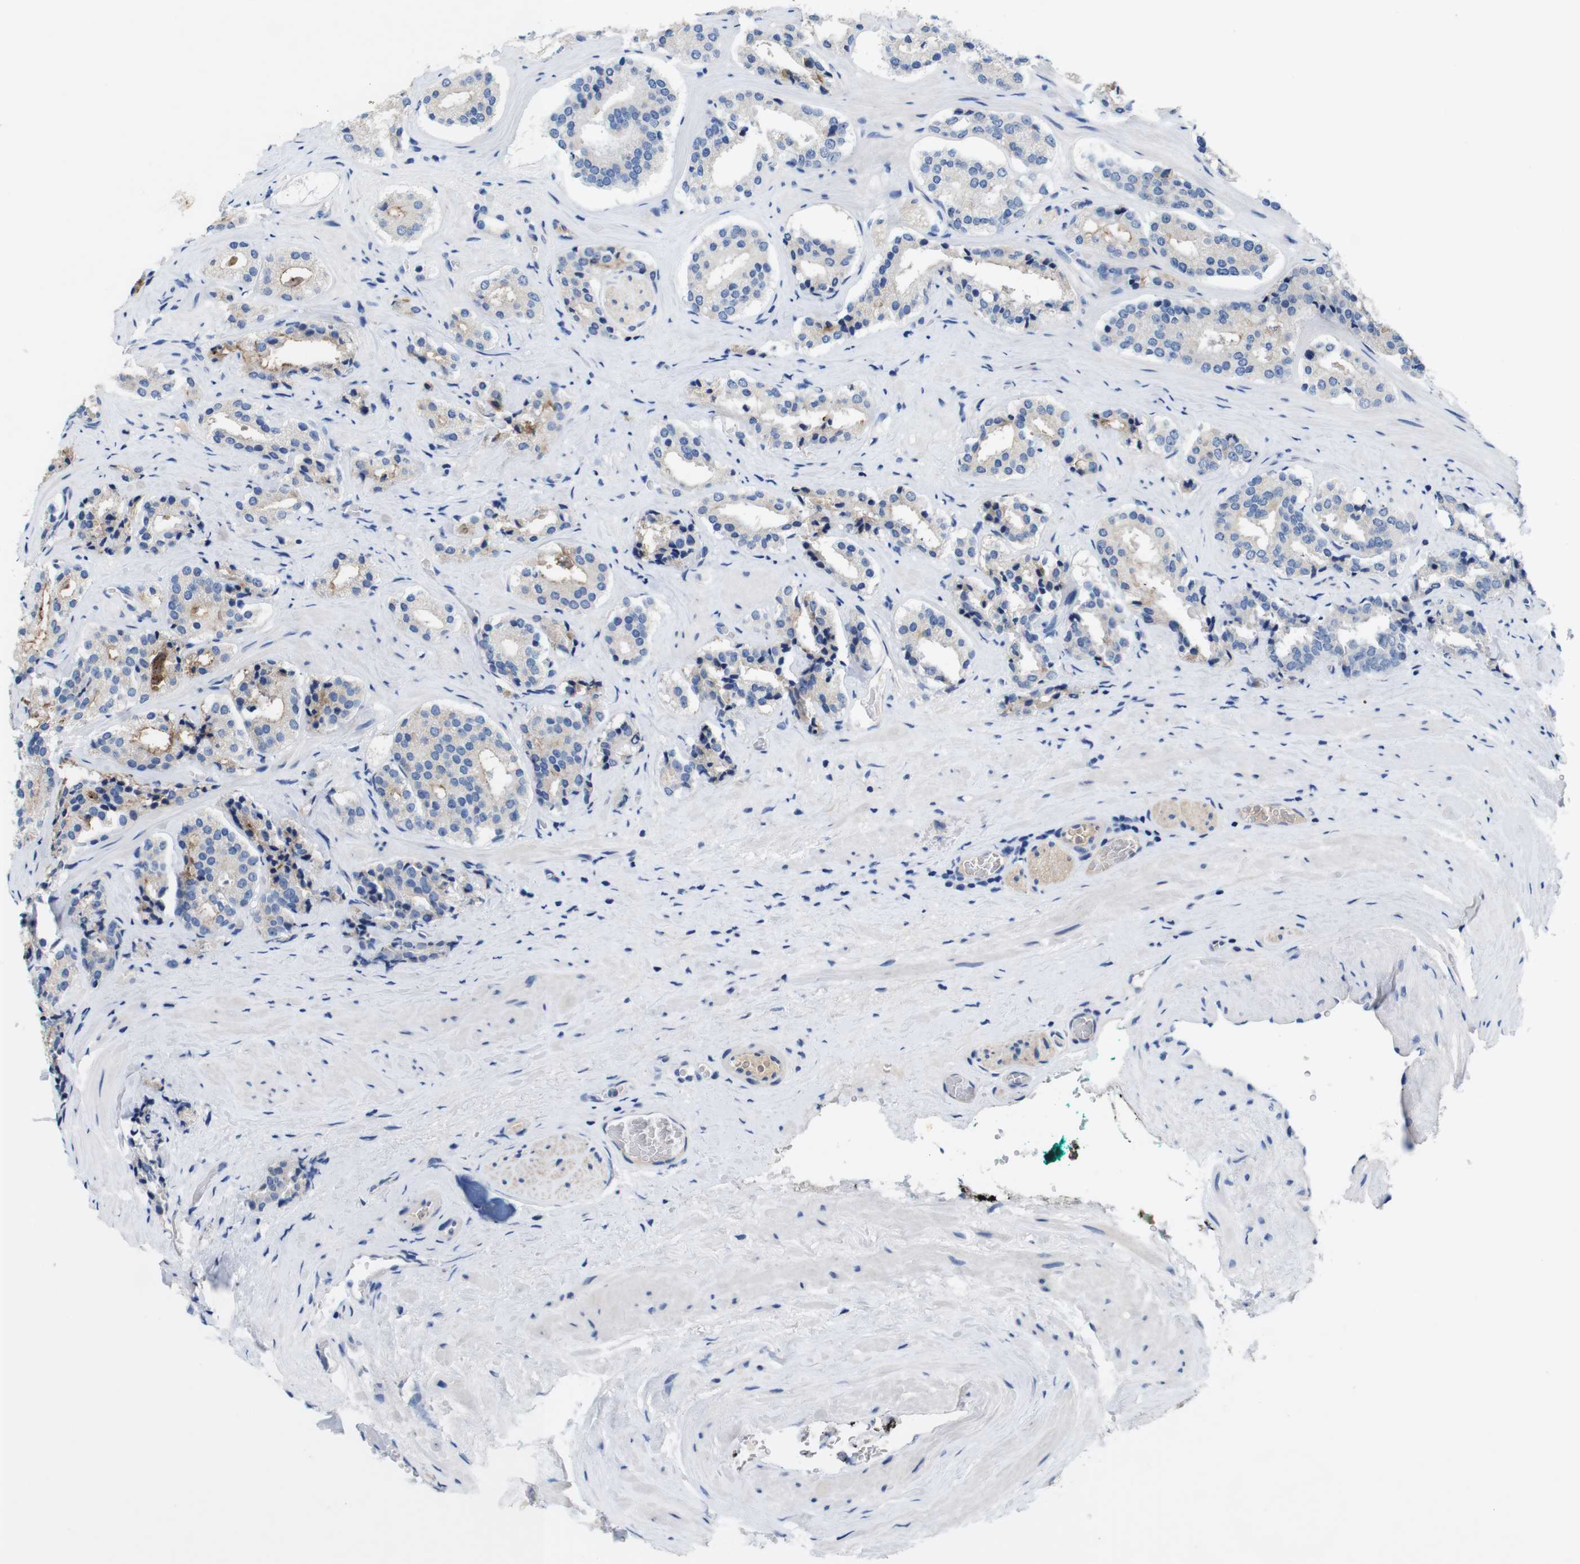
{"staining": {"intensity": "weak", "quantity": "<25%", "location": "cytoplasmic/membranous"}, "tissue": "prostate cancer", "cell_type": "Tumor cells", "image_type": "cancer", "snomed": [{"axis": "morphology", "description": "Adenocarcinoma, High grade"}, {"axis": "topography", "description": "Prostate"}], "caption": "This is a micrograph of IHC staining of prostate cancer (adenocarcinoma (high-grade)), which shows no staining in tumor cells. (DAB IHC, high magnification).", "gene": "C1RL", "patient": {"sex": "male", "age": 60}}